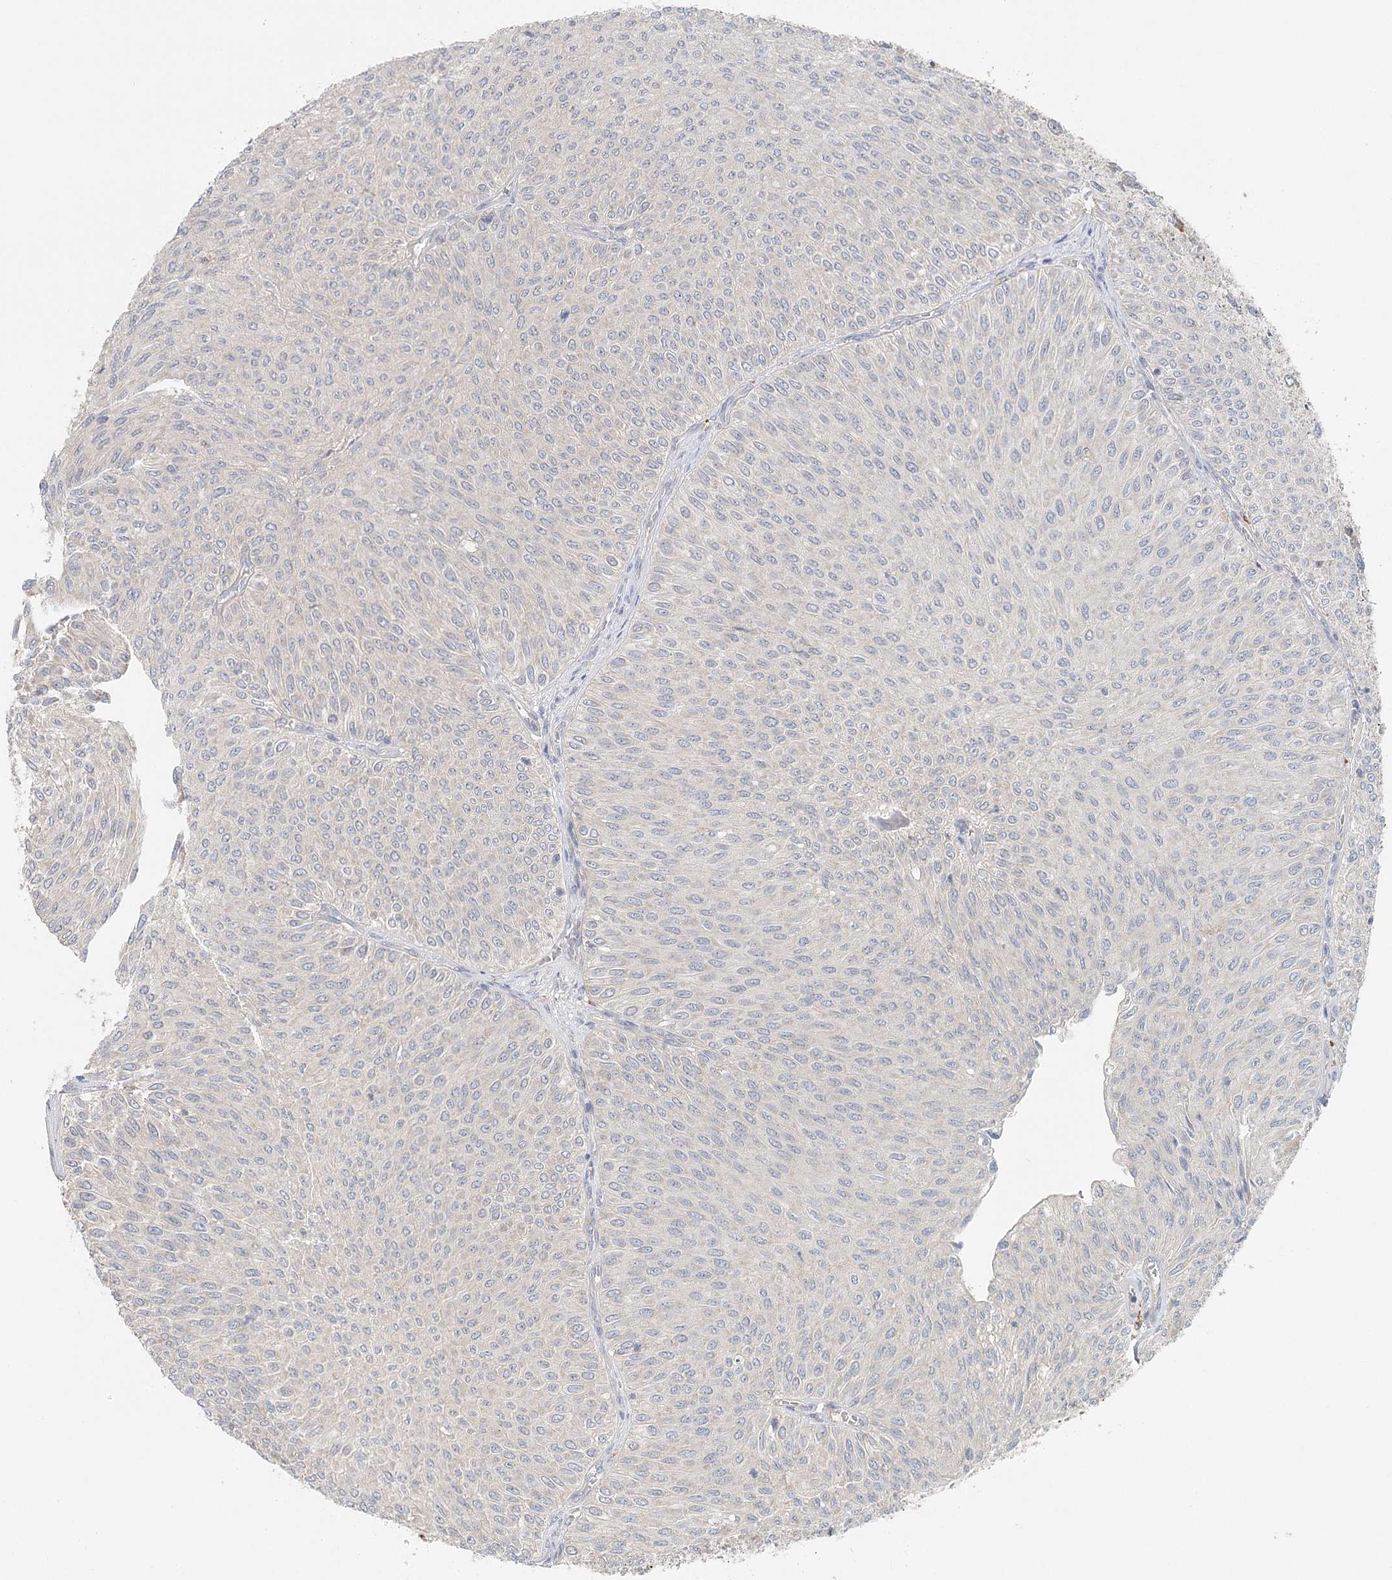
{"staining": {"intensity": "negative", "quantity": "none", "location": "none"}, "tissue": "urothelial cancer", "cell_type": "Tumor cells", "image_type": "cancer", "snomed": [{"axis": "morphology", "description": "Urothelial carcinoma, Low grade"}, {"axis": "topography", "description": "Urinary bladder"}], "caption": "Tumor cells show no significant protein staining in urothelial carcinoma (low-grade).", "gene": "VSIG1", "patient": {"sex": "male", "age": 78}}